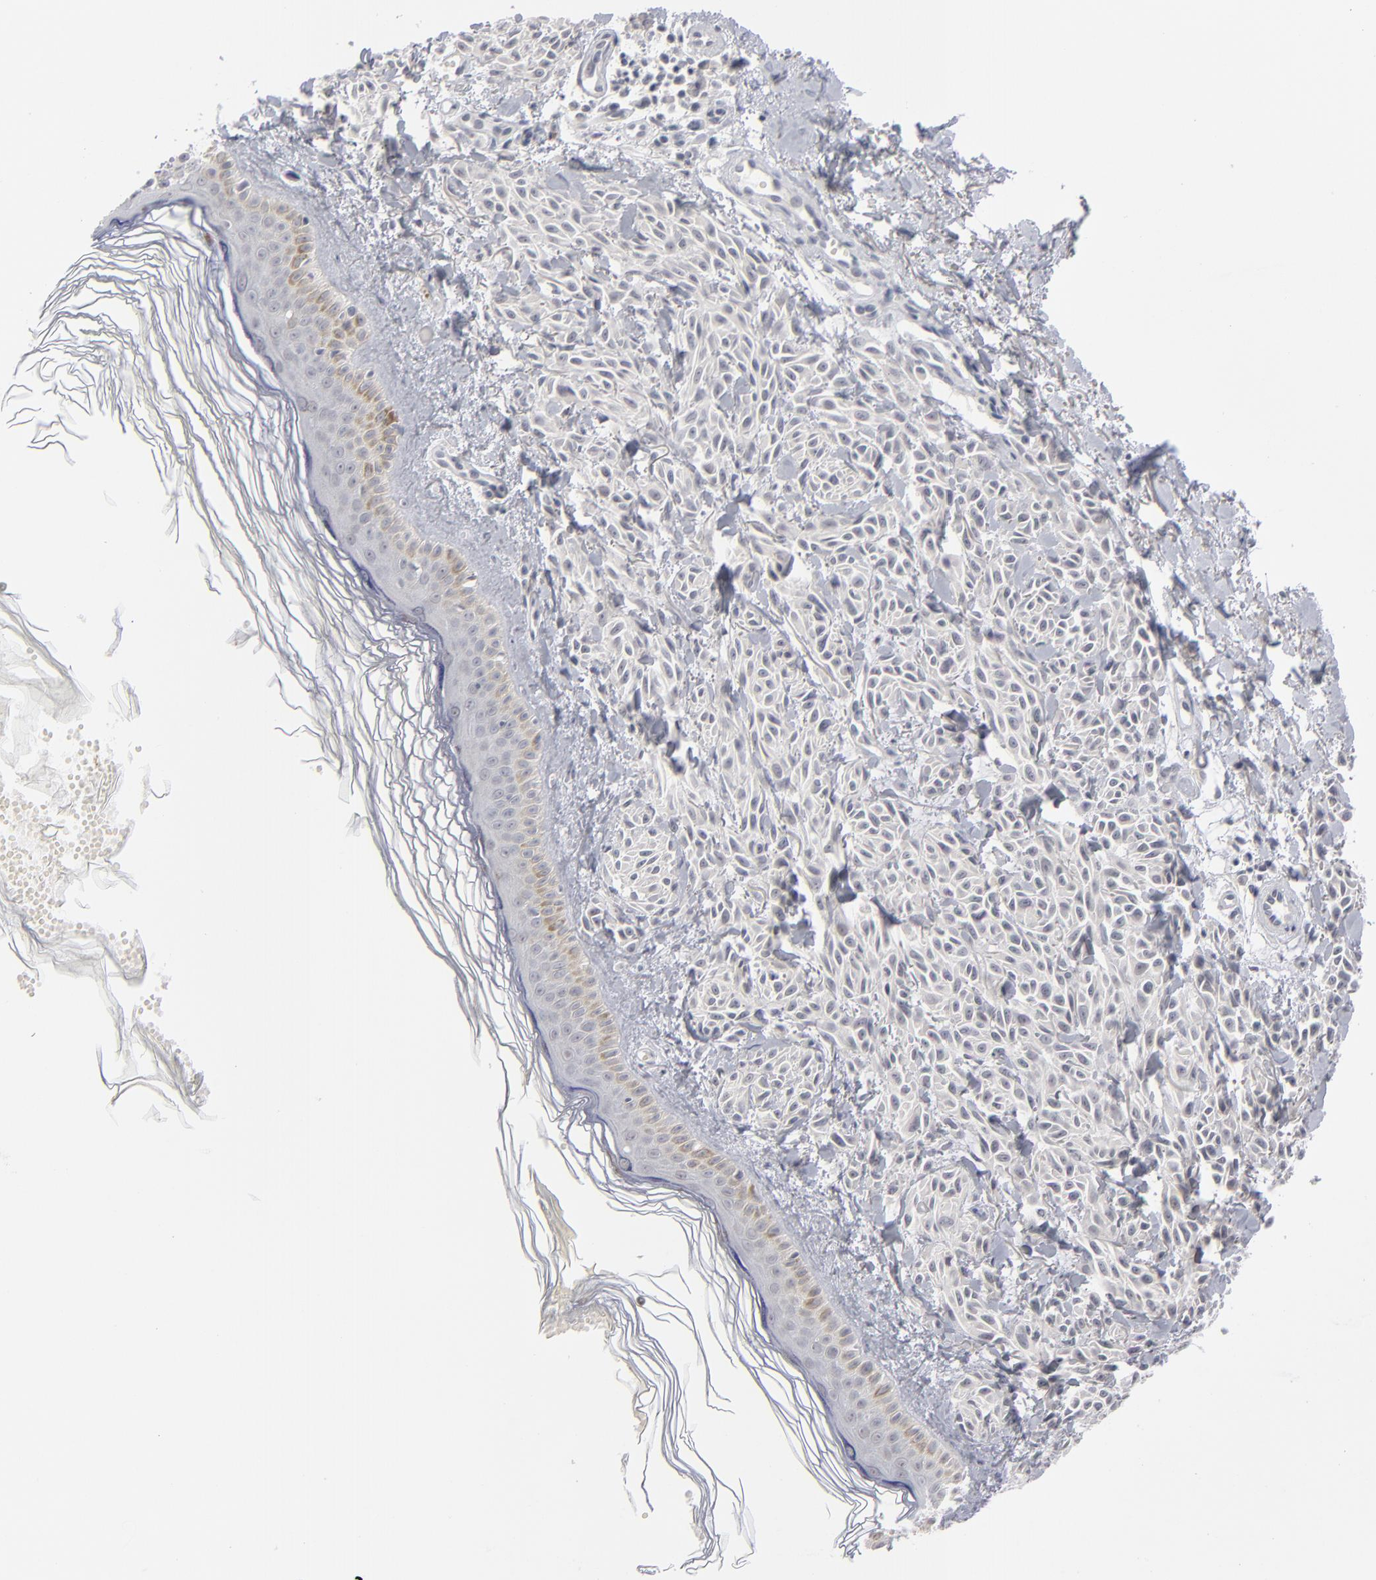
{"staining": {"intensity": "negative", "quantity": "none", "location": "none"}, "tissue": "melanoma", "cell_type": "Tumor cells", "image_type": "cancer", "snomed": [{"axis": "morphology", "description": "Malignant melanoma, NOS"}, {"axis": "topography", "description": "Skin"}], "caption": "Tumor cells show no significant protein positivity in melanoma.", "gene": "KIAA1210", "patient": {"sex": "female", "age": 73}}